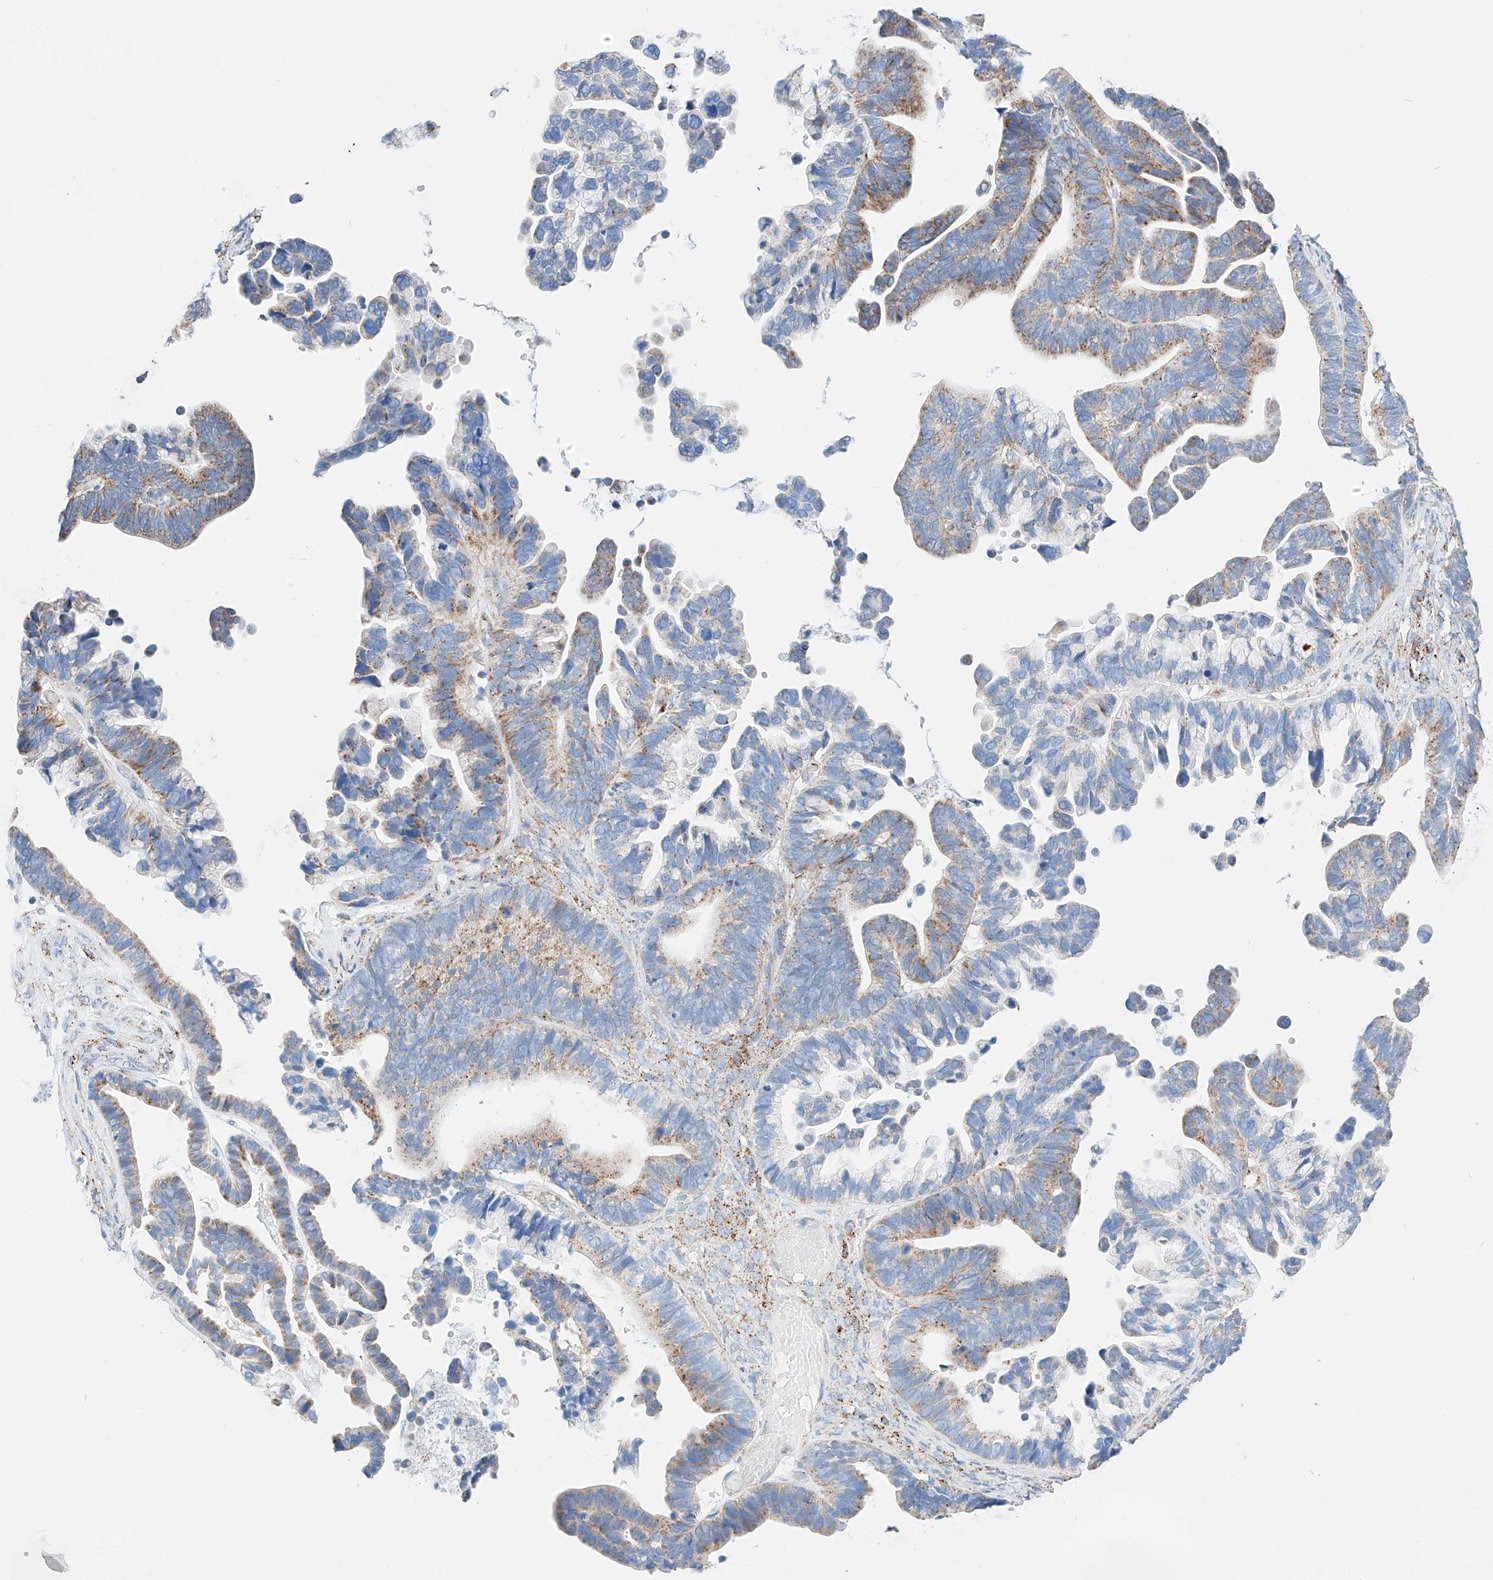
{"staining": {"intensity": "moderate", "quantity": "25%-75%", "location": "cytoplasmic/membranous"}, "tissue": "ovarian cancer", "cell_type": "Tumor cells", "image_type": "cancer", "snomed": [{"axis": "morphology", "description": "Cystadenocarcinoma, serous, NOS"}, {"axis": "topography", "description": "Ovary"}], "caption": "An IHC image of neoplastic tissue is shown. Protein staining in brown shows moderate cytoplasmic/membranous positivity in serous cystadenocarcinoma (ovarian) within tumor cells. (IHC, brightfield microscopy, high magnification).", "gene": "C6orf62", "patient": {"sex": "female", "age": 56}}